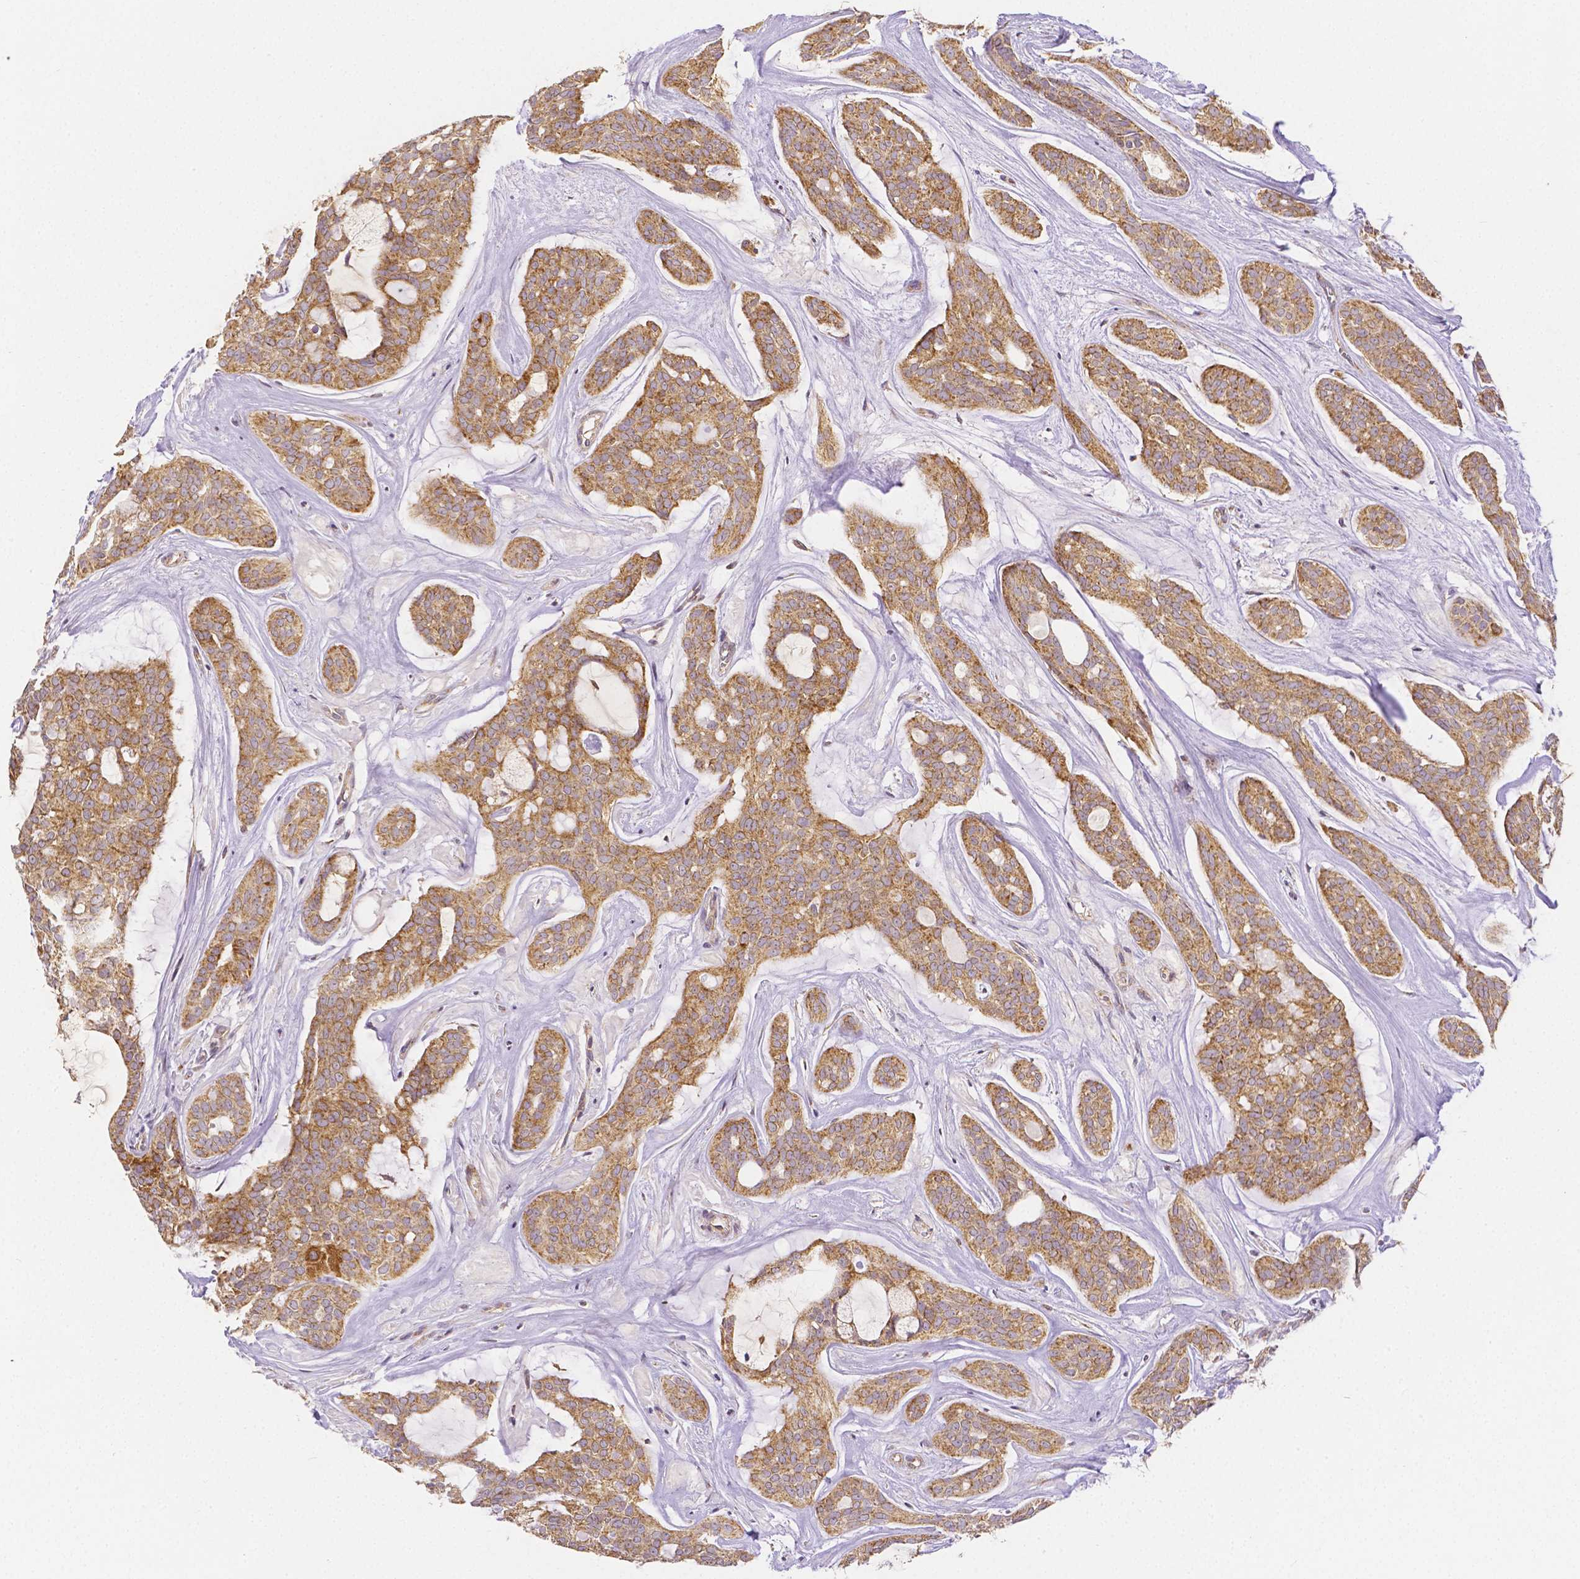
{"staining": {"intensity": "moderate", "quantity": ">75%", "location": "cytoplasmic/membranous"}, "tissue": "head and neck cancer", "cell_type": "Tumor cells", "image_type": "cancer", "snomed": [{"axis": "morphology", "description": "Adenocarcinoma, NOS"}, {"axis": "topography", "description": "Head-Neck"}], "caption": "This image displays adenocarcinoma (head and neck) stained with IHC to label a protein in brown. The cytoplasmic/membranous of tumor cells show moderate positivity for the protein. Nuclei are counter-stained blue.", "gene": "RHOT1", "patient": {"sex": "male", "age": 66}}